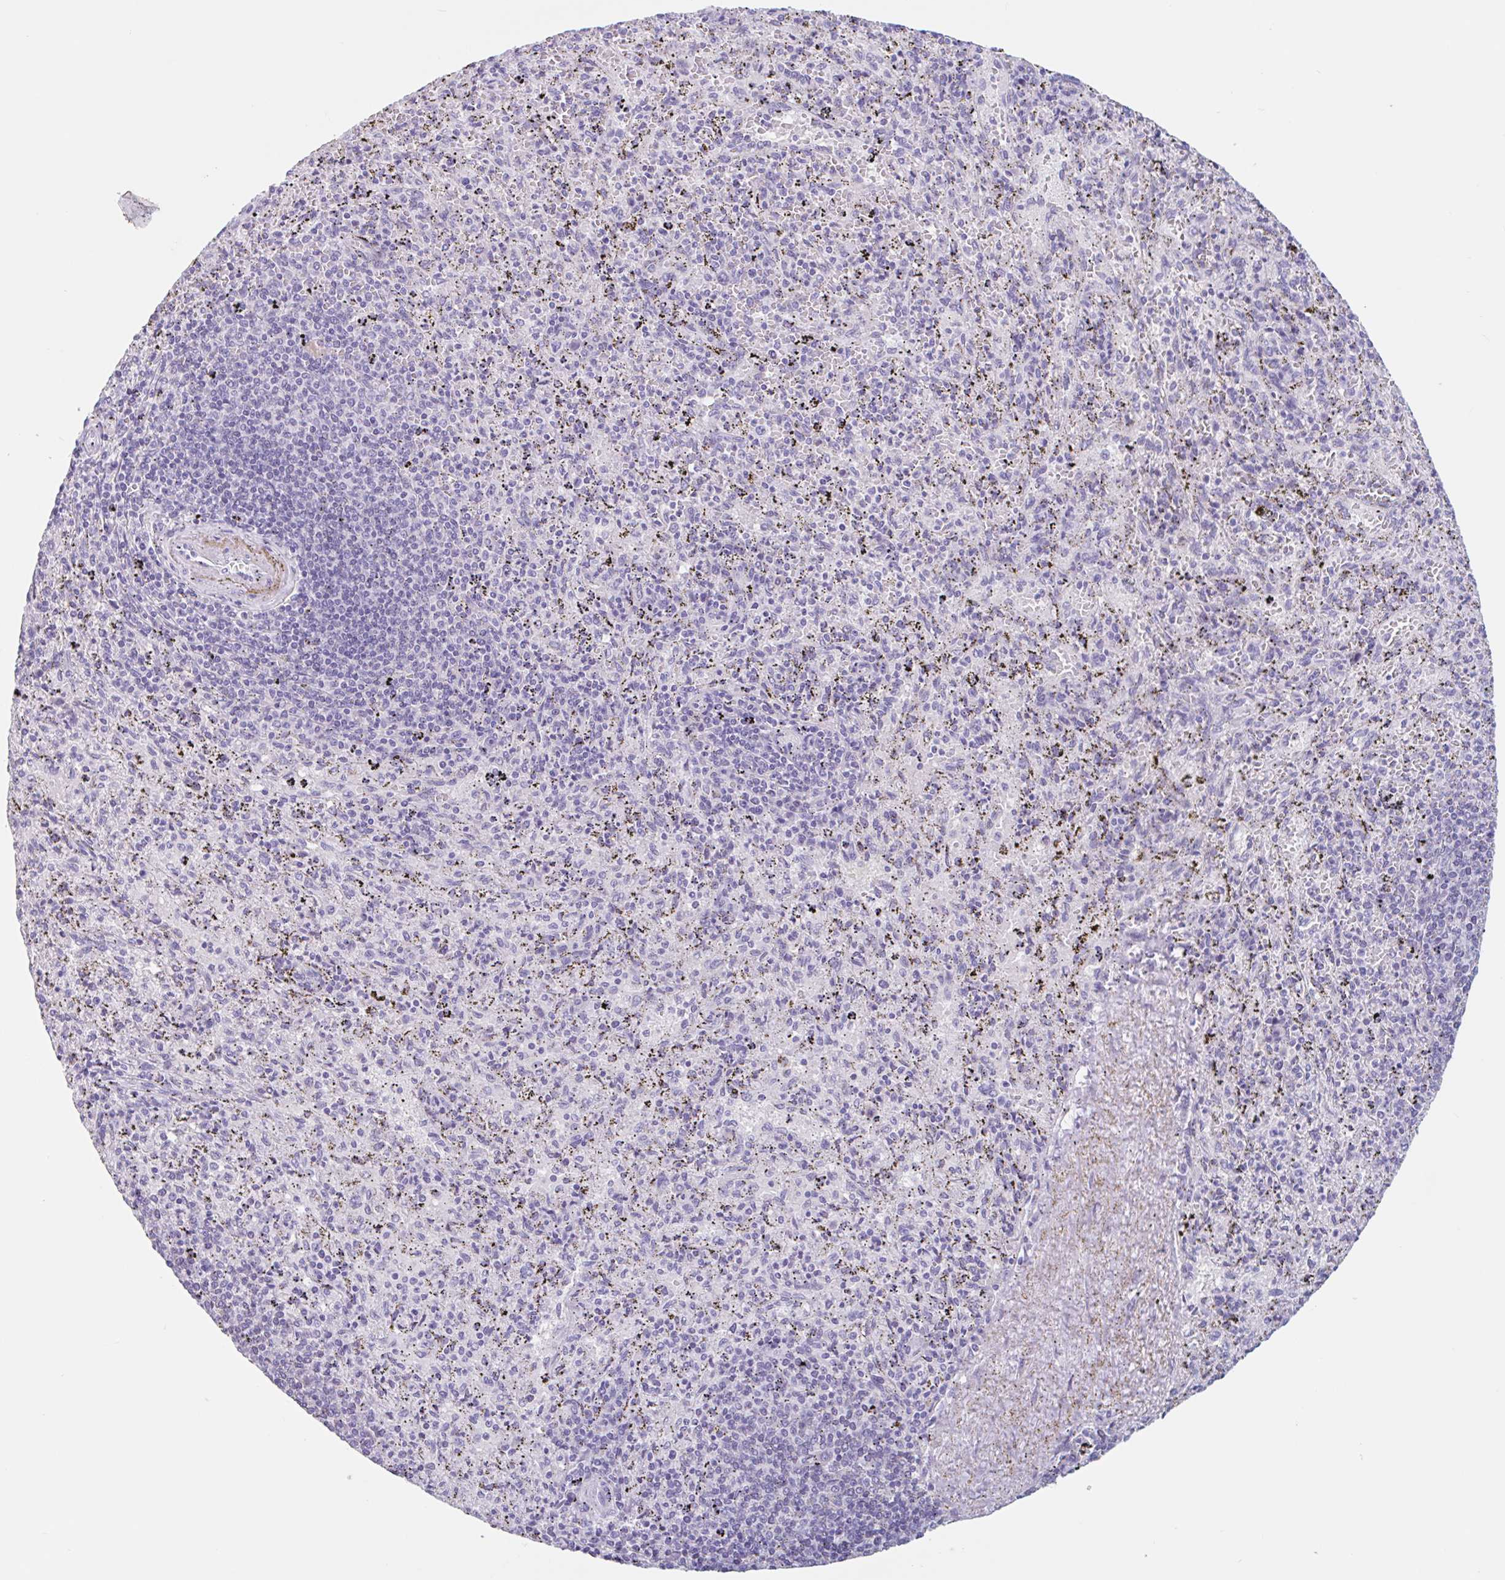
{"staining": {"intensity": "negative", "quantity": "none", "location": "none"}, "tissue": "spleen", "cell_type": "Cells in red pulp", "image_type": "normal", "snomed": [{"axis": "morphology", "description": "Normal tissue, NOS"}, {"axis": "topography", "description": "Spleen"}], "caption": "Cells in red pulp show no significant protein positivity in normal spleen. (DAB IHC with hematoxylin counter stain).", "gene": "EMC4", "patient": {"sex": "male", "age": 57}}